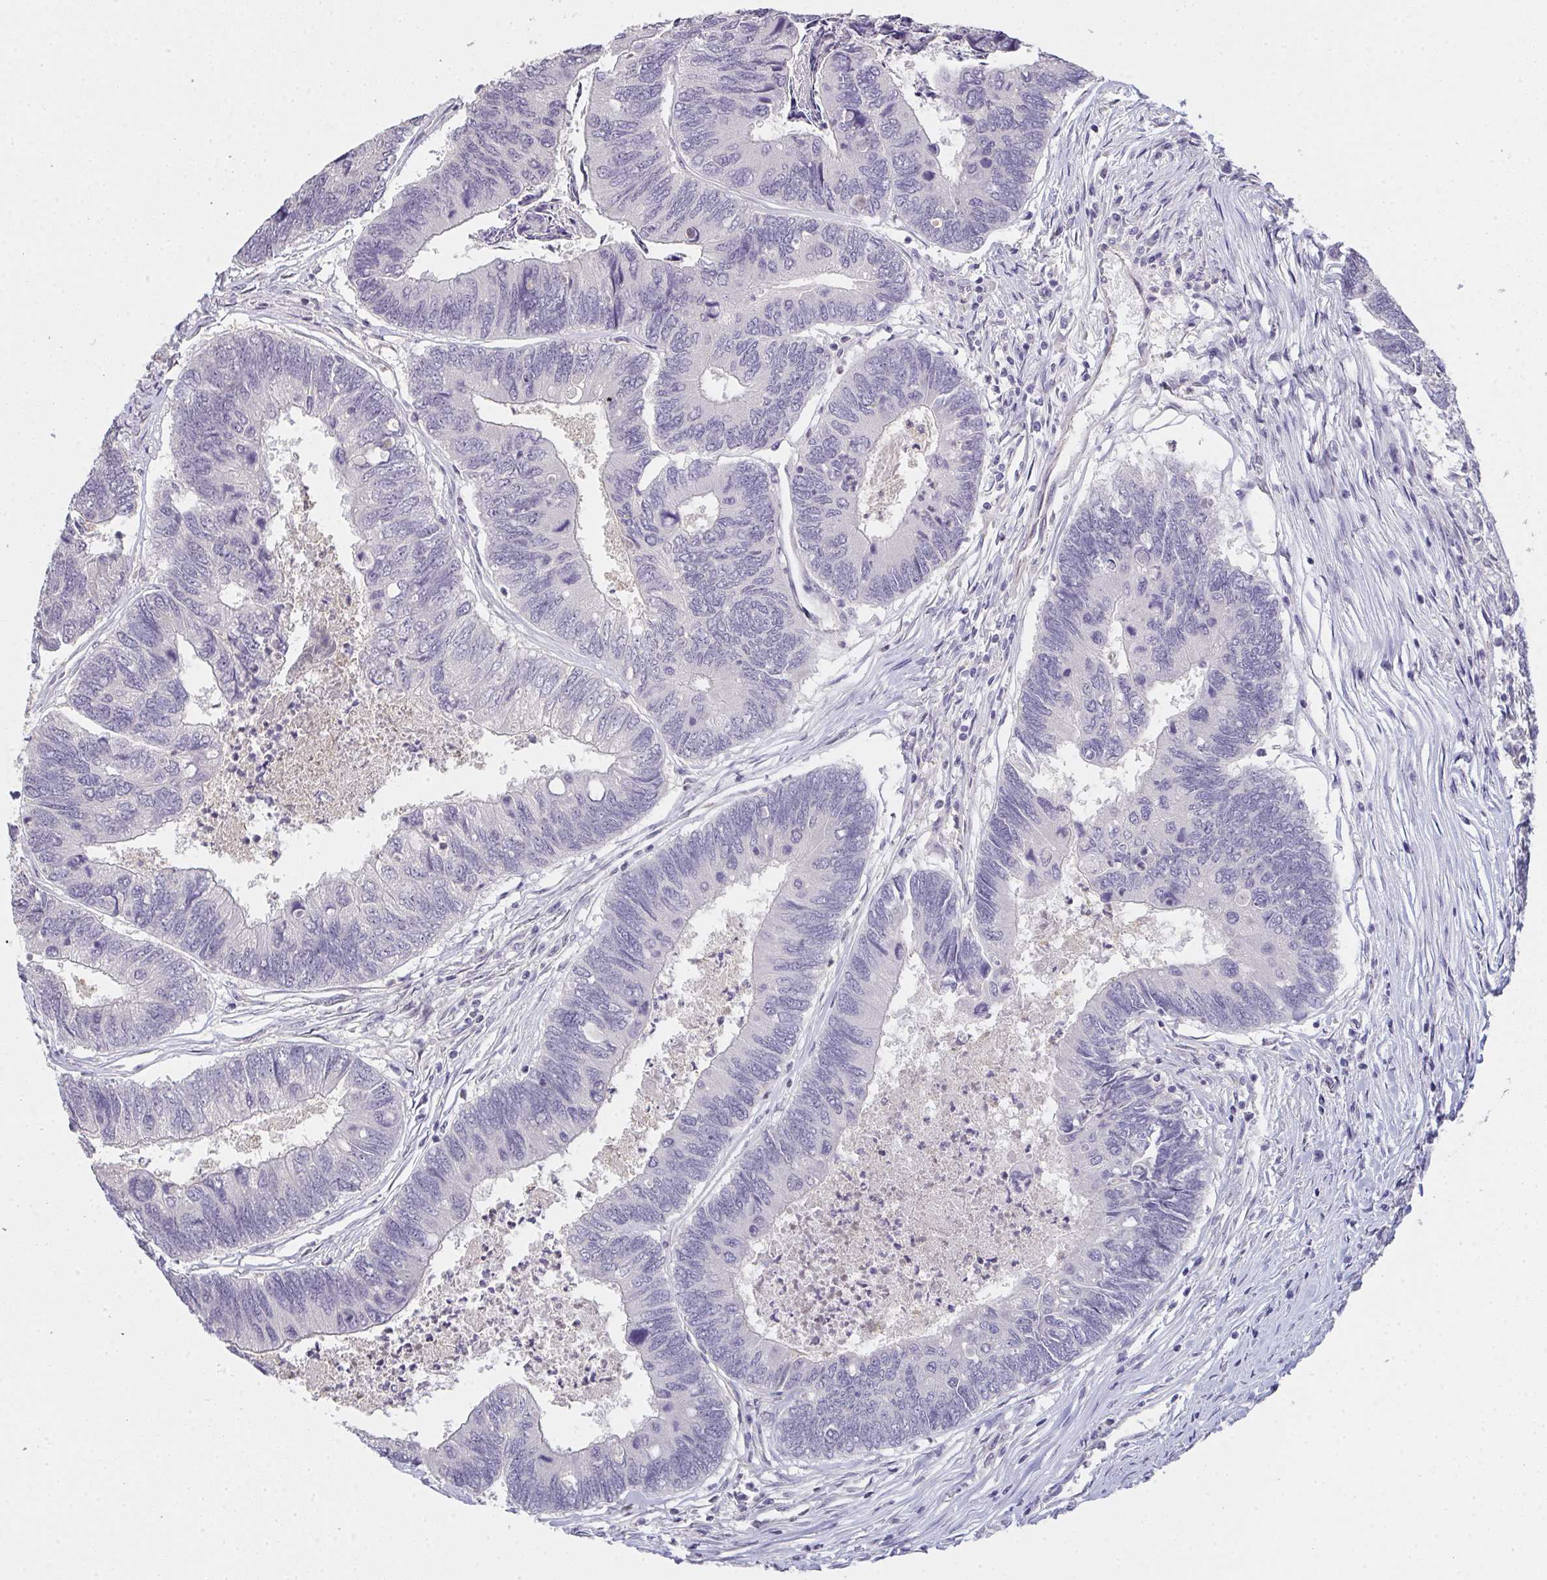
{"staining": {"intensity": "negative", "quantity": "none", "location": "none"}, "tissue": "colorectal cancer", "cell_type": "Tumor cells", "image_type": "cancer", "snomed": [{"axis": "morphology", "description": "Adenocarcinoma, NOS"}, {"axis": "topography", "description": "Colon"}], "caption": "The immunohistochemistry photomicrograph has no significant staining in tumor cells of adenocarcinoma (colorectal) tissue.", "gene": "TMEM219", "patient": {"sex": "female", "age": 67}}